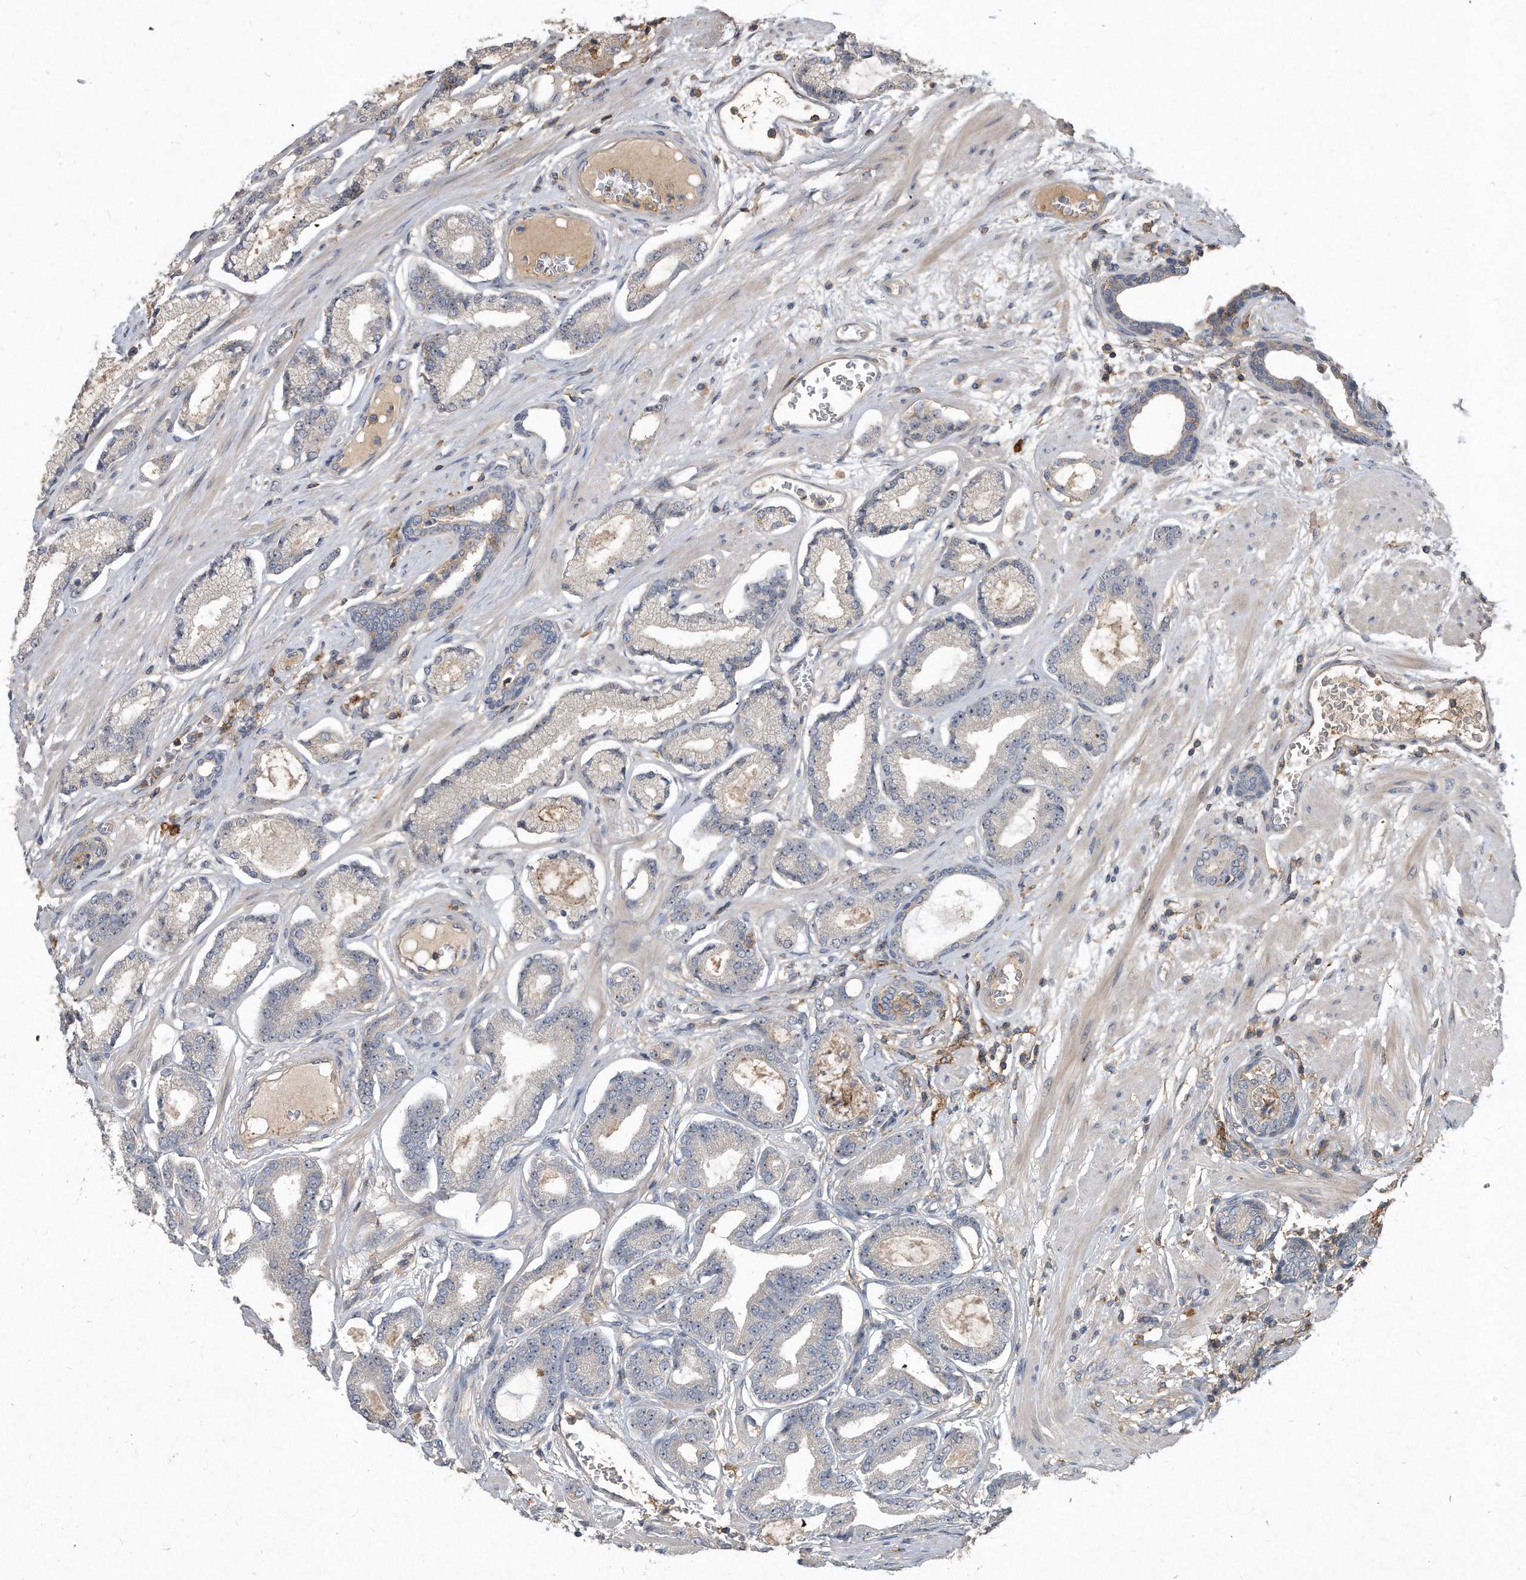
{"staining": {"intensity": "weak", "quantity": "<25%", "location": "cytoplasmic/membranous"}, "tissue": "prostate cancer", "cell_type": "Tumor cells", "image_type": "cancer", "snomed": [{"axis": "morphology", "description": "Adenocarcinoma, Low grade"}, {"axis": "topography", "description": "Prostate"}], "caption": "Immunohistochemistry of human low-grade adenocarcinoma (prostate) displays no expression in tumor cells.", "gene": "PGBD2", "patient": {"sex": "male", "age": 60}}